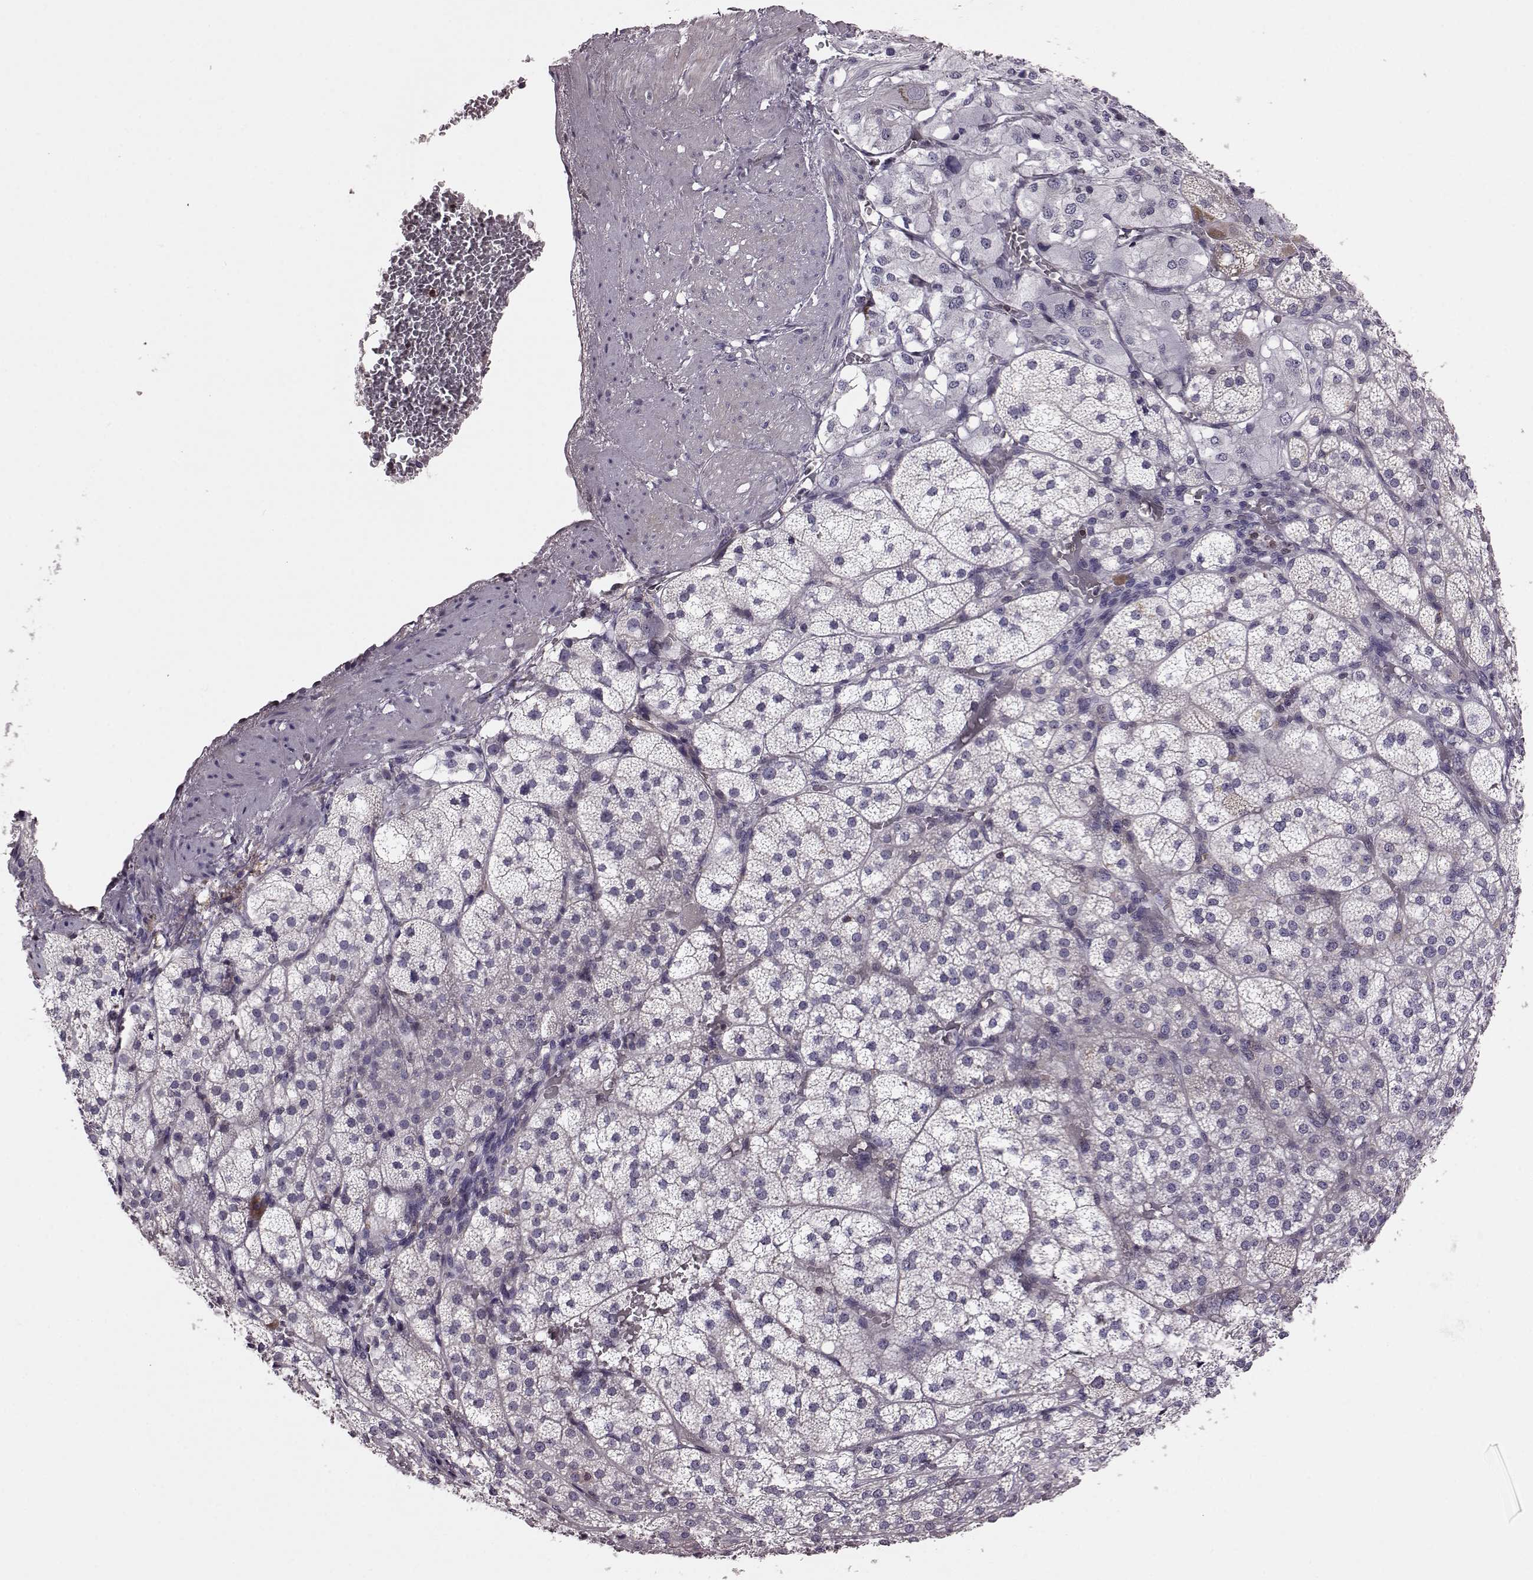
{"staining": {"intensity": "moderate", "quantity": "<25%", "location": "cytoplasmic/membranous"}, "tissue": "adrenal gland", "cell_type": "Glandular cells", "image_type": "normal", "snomed": [{"axis": "morphology", "description": "Normal tissue, NOS"}, {"axis": "topography", "description": "Adrenal gland"}], "caption": "This photomicrograph reveals immunohistochemistry (IHC) staining of benign adrenal gland, with low moderate cytoplasmic/membranous staining in about <25% of glandular cells.", "gene": "CDC42SE1", "patient": {"sex": "female", "age": 60}}